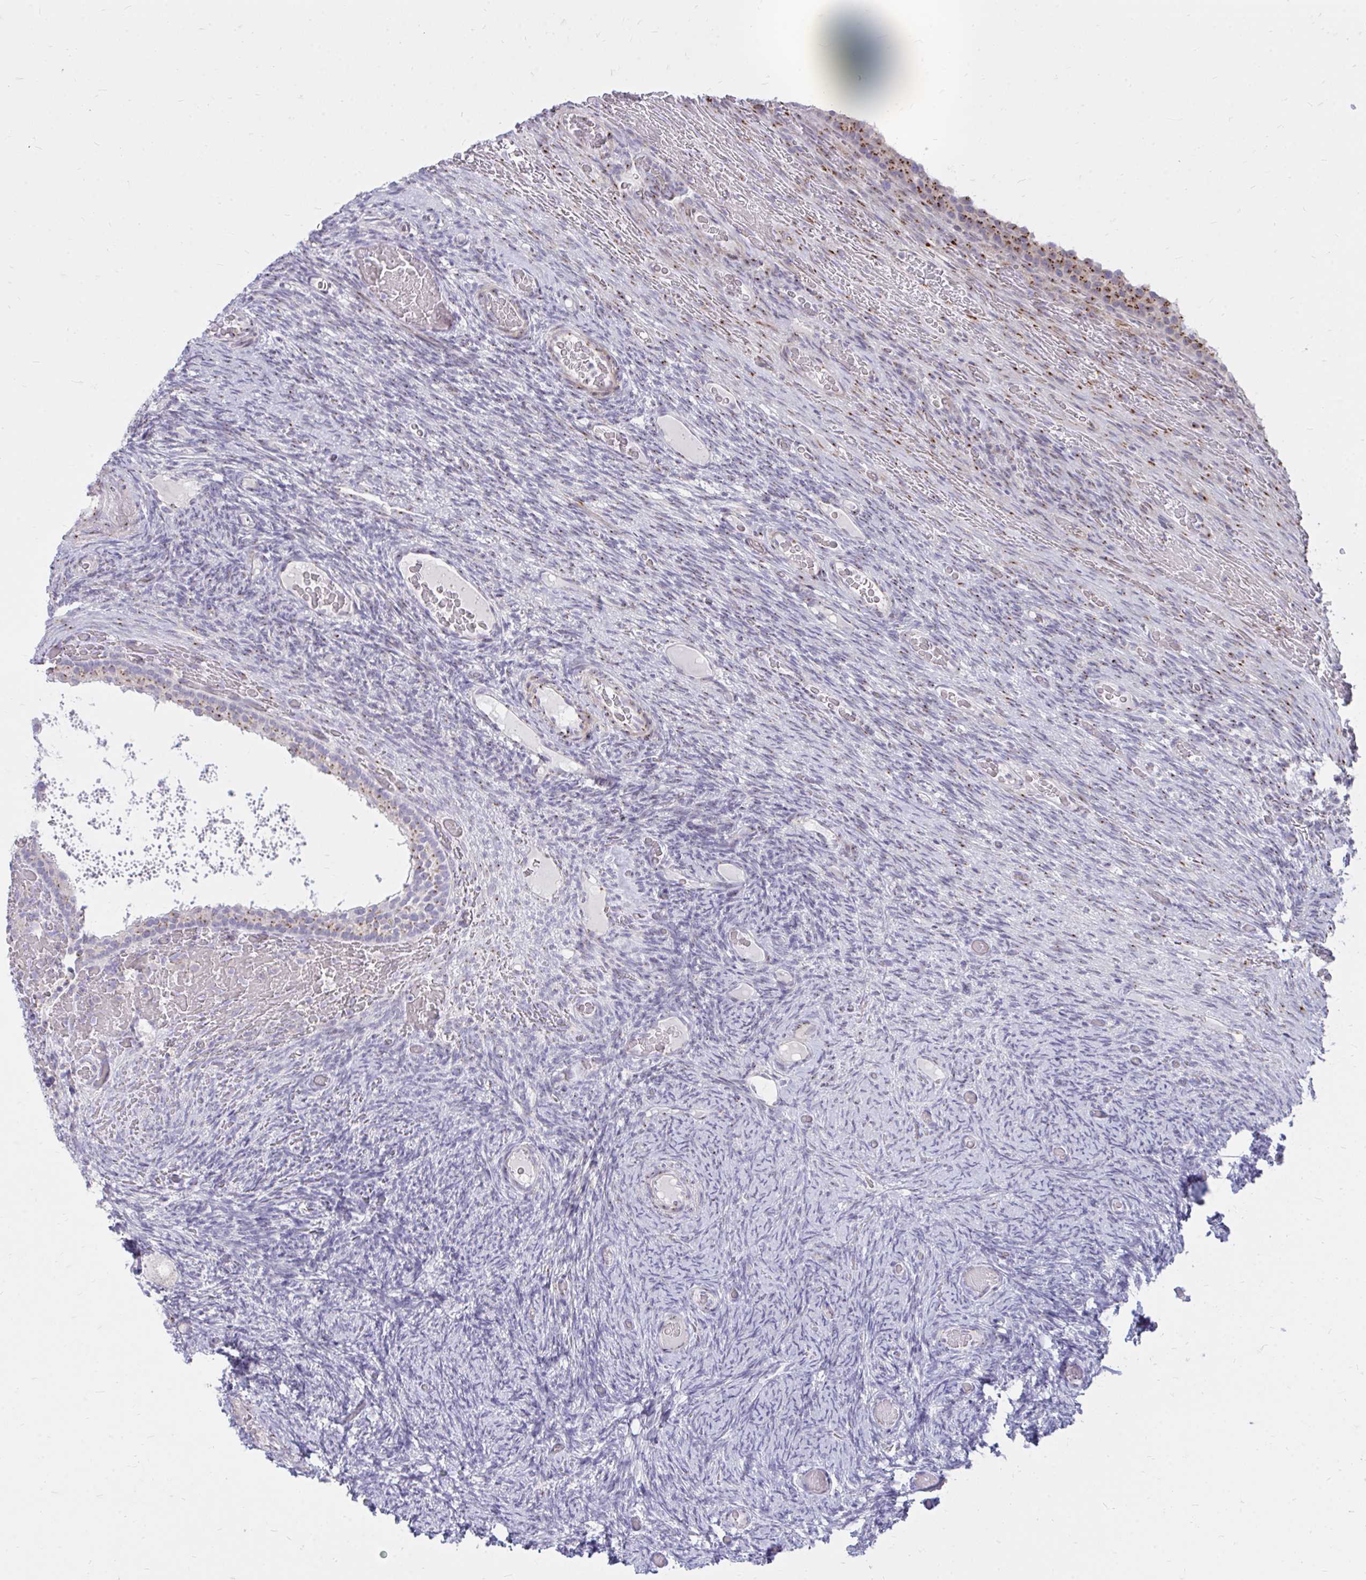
{"staining": {"intensity": "negative", "quantity": "none", "location": "none"}, "tissue": "ovary", "cell_type": "Ovarian stroma cells", "image_type": "normal", "snomed": [{"axis": "morphology", "description": "Normal tissue, NOS"}, {"axis": "topography", "description": "Ovary"}], "caption": "A high-resolution image shows IHC staining of normal ovary, which exhibits no significant staining in ovarian stroma cells.", "gene": "RAB6A", "patient": {"sex": "female", "age": 34}}